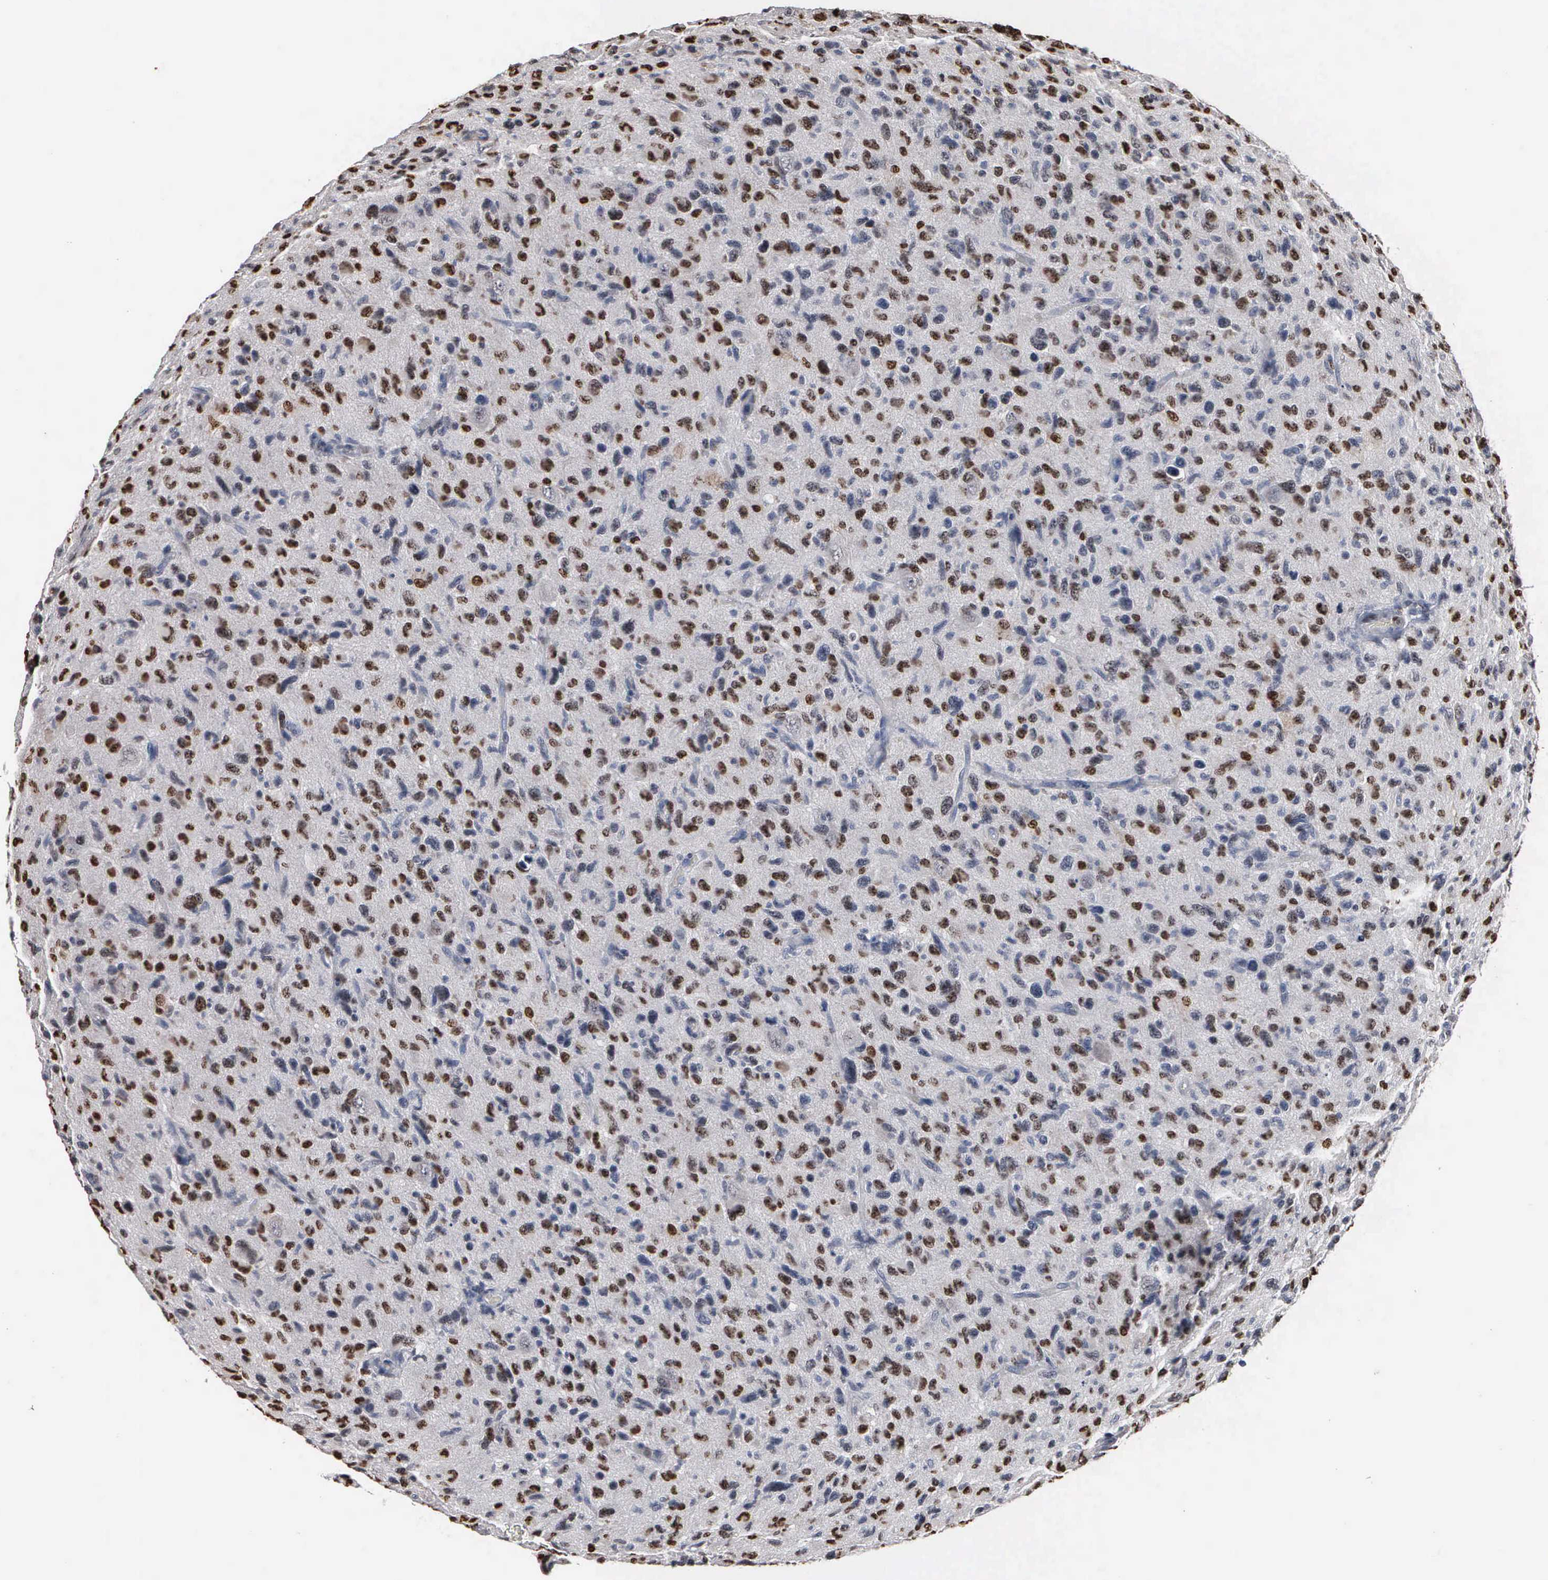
{"staining": {"intensity": "strong", "quantity": "25%-75%", "location": "nuclear"}, "tissue": "glioma", "cell_type": "Tumor cells", "image_type": "cancer", "snomed": [{"axis": "morphology", "description": "Glioma, malignant, High grade"}, {"axis": "topography", "description": "Brain"}], "caption": "Malignant high-grade glioma stained with DAB (3,3'-diaminobenzidine) immunohistochemistry (IHC) exhibits high levels of strong nuclear staining in about 25%-75% of tumor cells. (Brightfield microscopy of DAB IHC at high magnification).", "gene": "FGF2", "patient": {"sex": "female", "age": 60}}